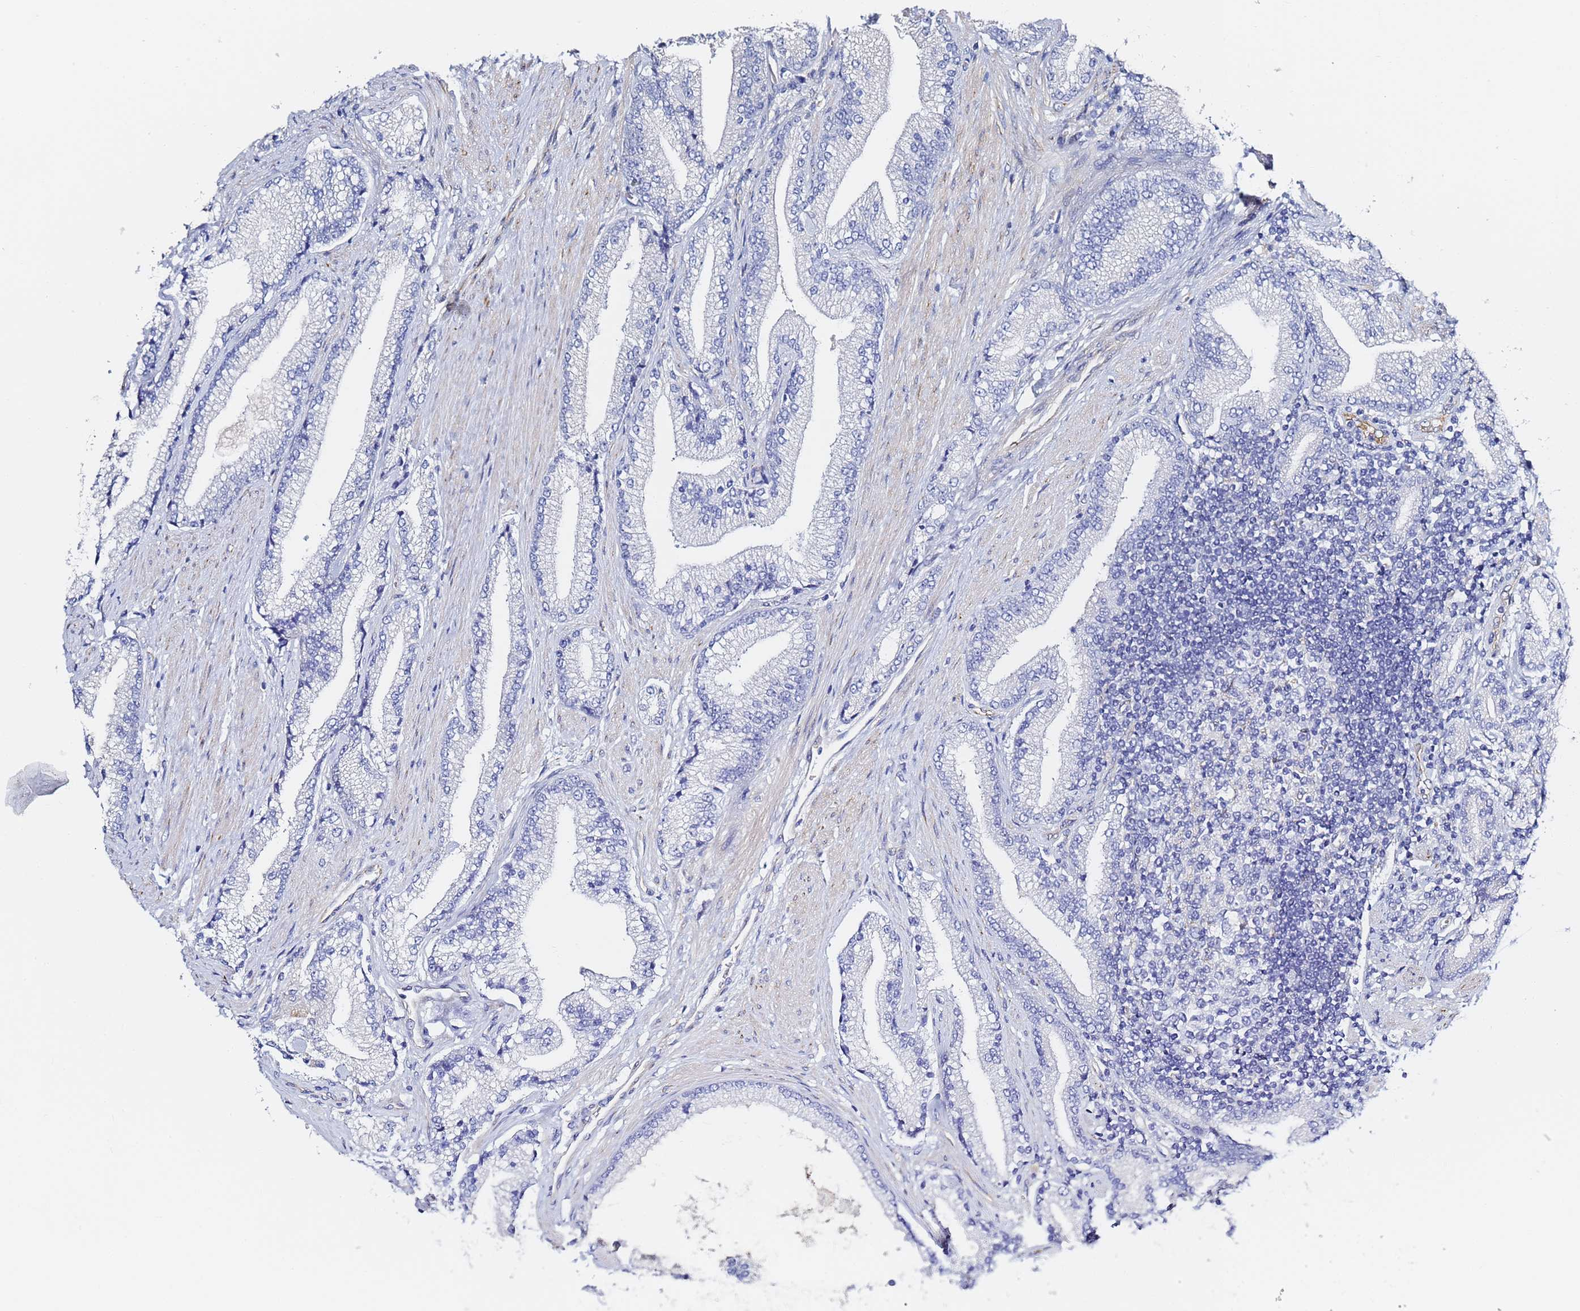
{"staining": {"intensity": "negative", "quantity": "none", "location": "none"}, "tissue": "prostate cancer", "cell_type": "Tumor cells", "image_type": "cancer", "snomed": [{"axis": "morphology", "description": "Adenocarcinoma, High grade"}, {"axis": "topography", "description": "Prostate"}], "caption": "Image shows no significant protein positivity in tumor cells of prostate adenocarcinoma (high-grade).", "gene": "GDAP2", "patient": {"sex": "male", "age": 67}}